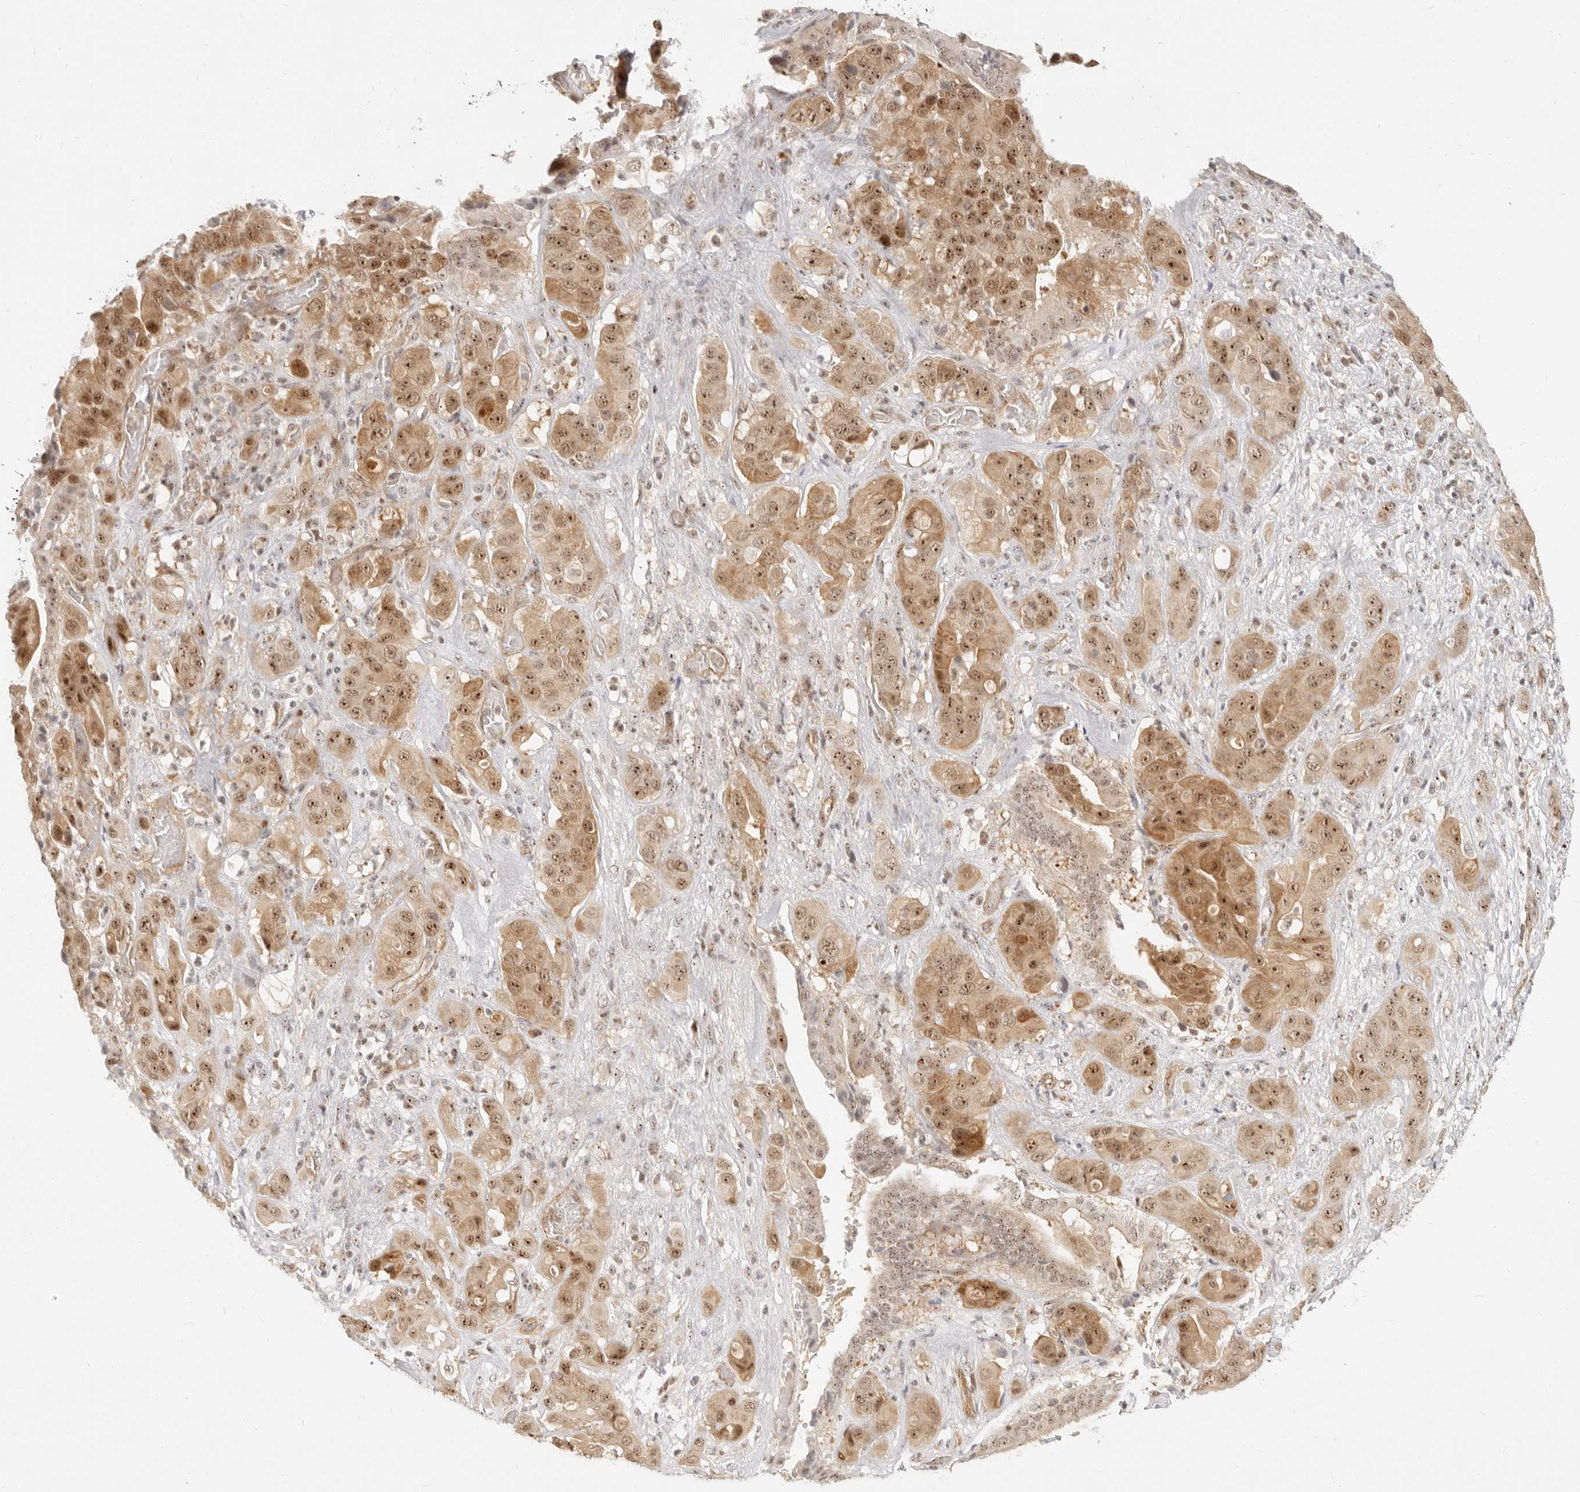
{"staining": {"intensity": "moderate", "quantity": ">75%", "location": "cytoplasmic/membranous,nuclear"}, "tissue": "liver cancer", "cell_type": "Tumor cells", "image_type": "cancer", "snomed": [{"axis": "morphology", "description": "Cholangiocarcinoma"}, {"axis": "topography", "description": "Liver"}], "caption": "Tumor cells demonstrate moderate cytoplasmic/membranous and nuclear expression in approximately >75% of cells in cholangiocarcinoma (liver).", "gene": "BAP1", "patient": {"sex": "female", "age": 52}}